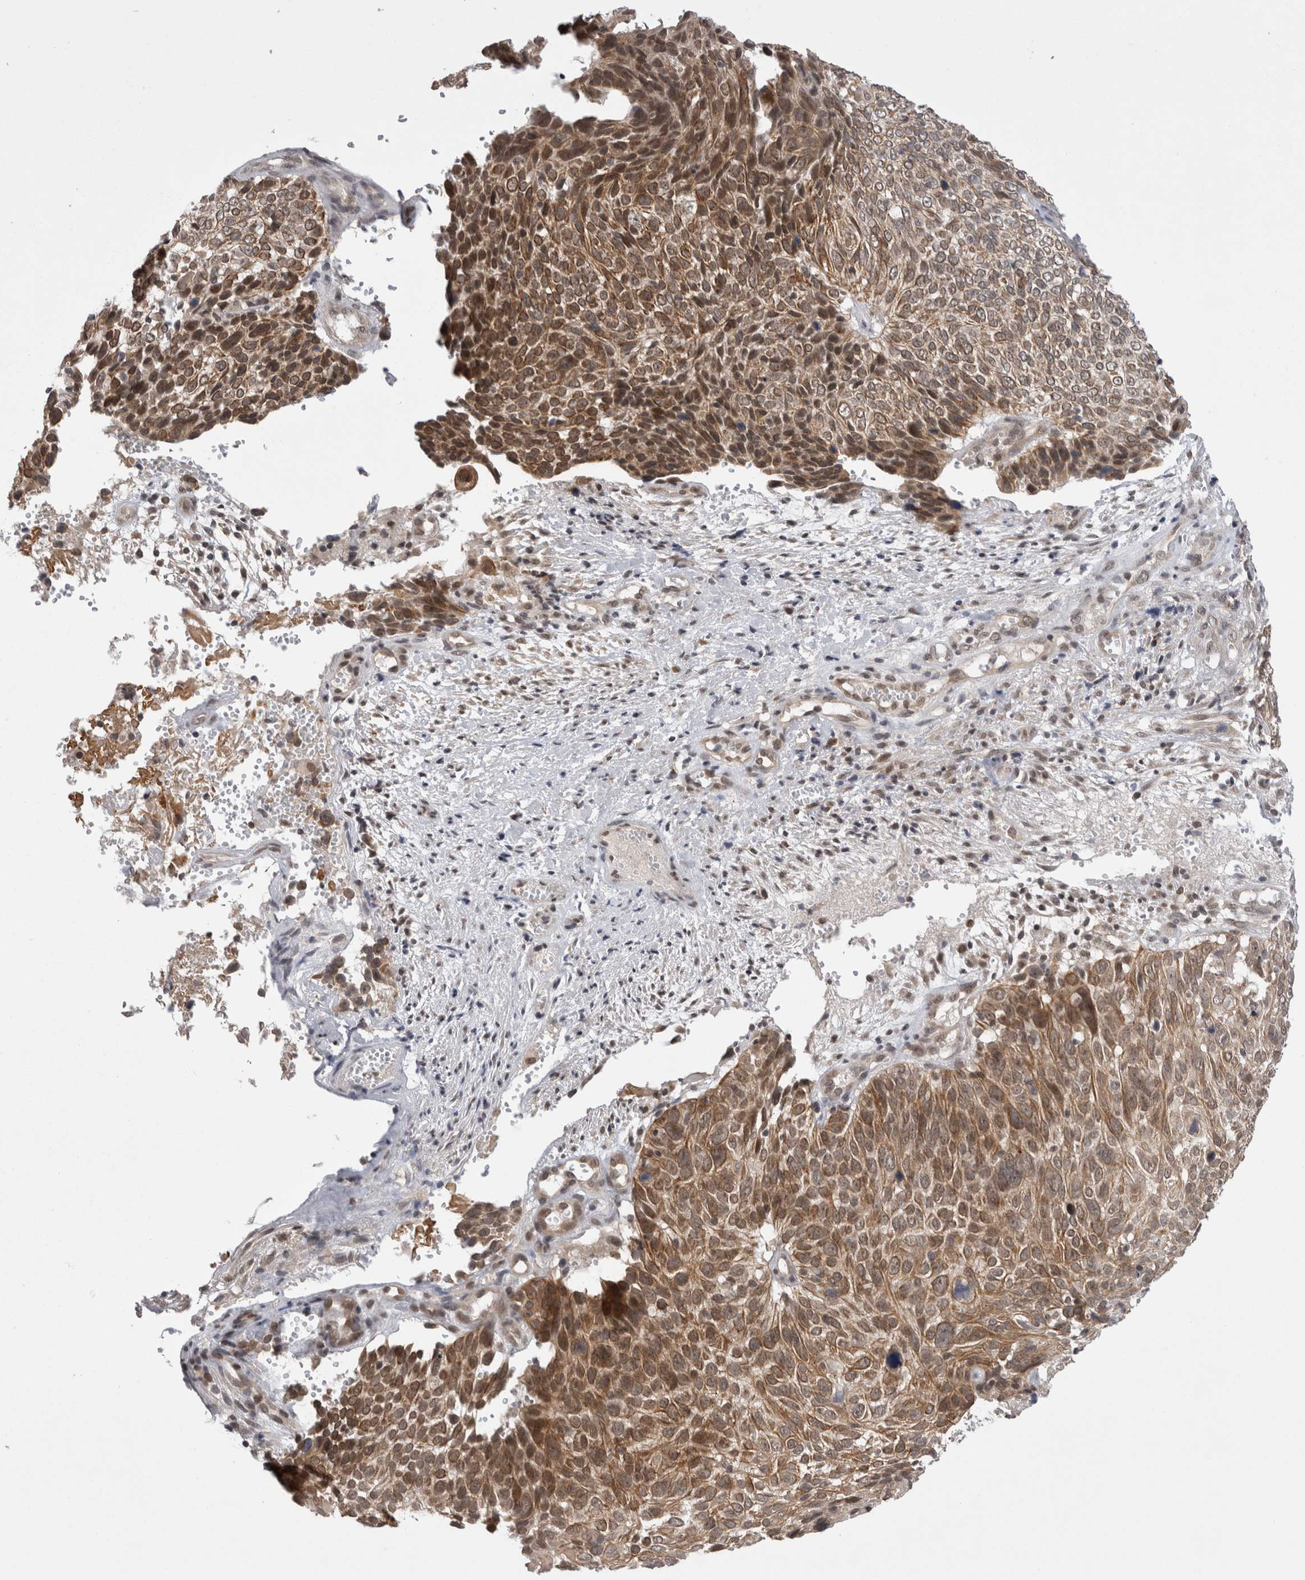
{"staining": {"intensity": "moderate", "quantity": ">75%", "location": "cytoplasmic/membranous,nuclear"}, "tissue": "cervical cancer", "cell_type": "Tumor cells", "image_type": "cancer", "snomed": [{"axis": "morphology", "description": "Squamous cell carcinoma, NOS"}, {"axis": "topography", "description": "Cervix"}], "caption": "Brown immunohistochemical staining in cervical squamous cell carcinoma displays moderate cytoplasmic/membranous and nuclear expression in about >75% of tumor cells. (brown staining indicates protein expression, while blue staining denotes nuclei).", "gene": "ZNF341", "patient": {"sex": "female", "age": 74}}